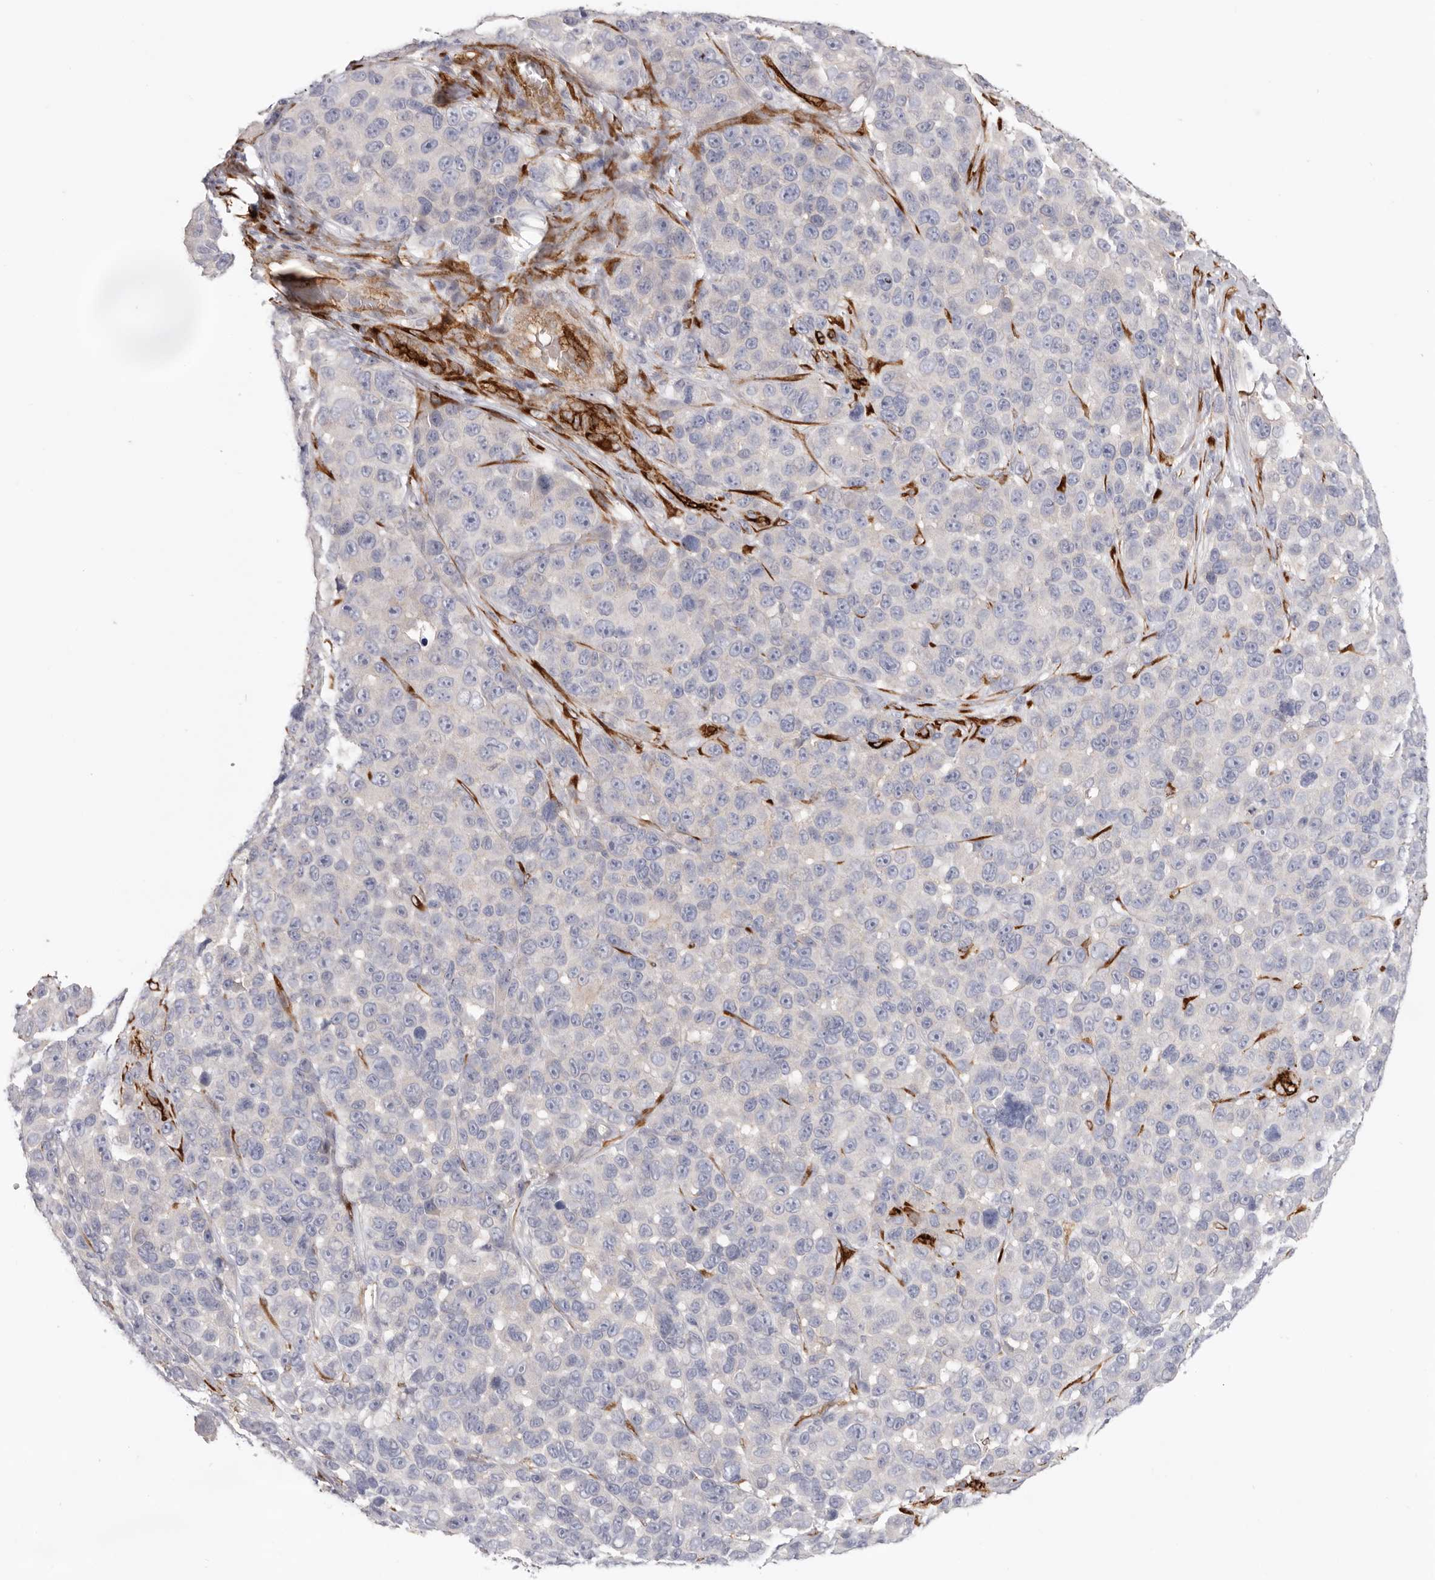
{"staining": {"intensity": "negative", "quantity": "none", "location": "none"}, "tissue": "melanoma", "cell_type": "Tumor cells", "image_type": "cancer", "snomed": [{"axis": "morphology", "description": "Malignant melanoma, NOS"}, {"axis": "topography", "description": "Skin"}], "caption": "The immunohistochemistry (IHC) image has no significant positivity in tumor cells of malignant melanoma tissue.", "gene": "LRRC66", "patient": {"sex": "male", "age": 53}}